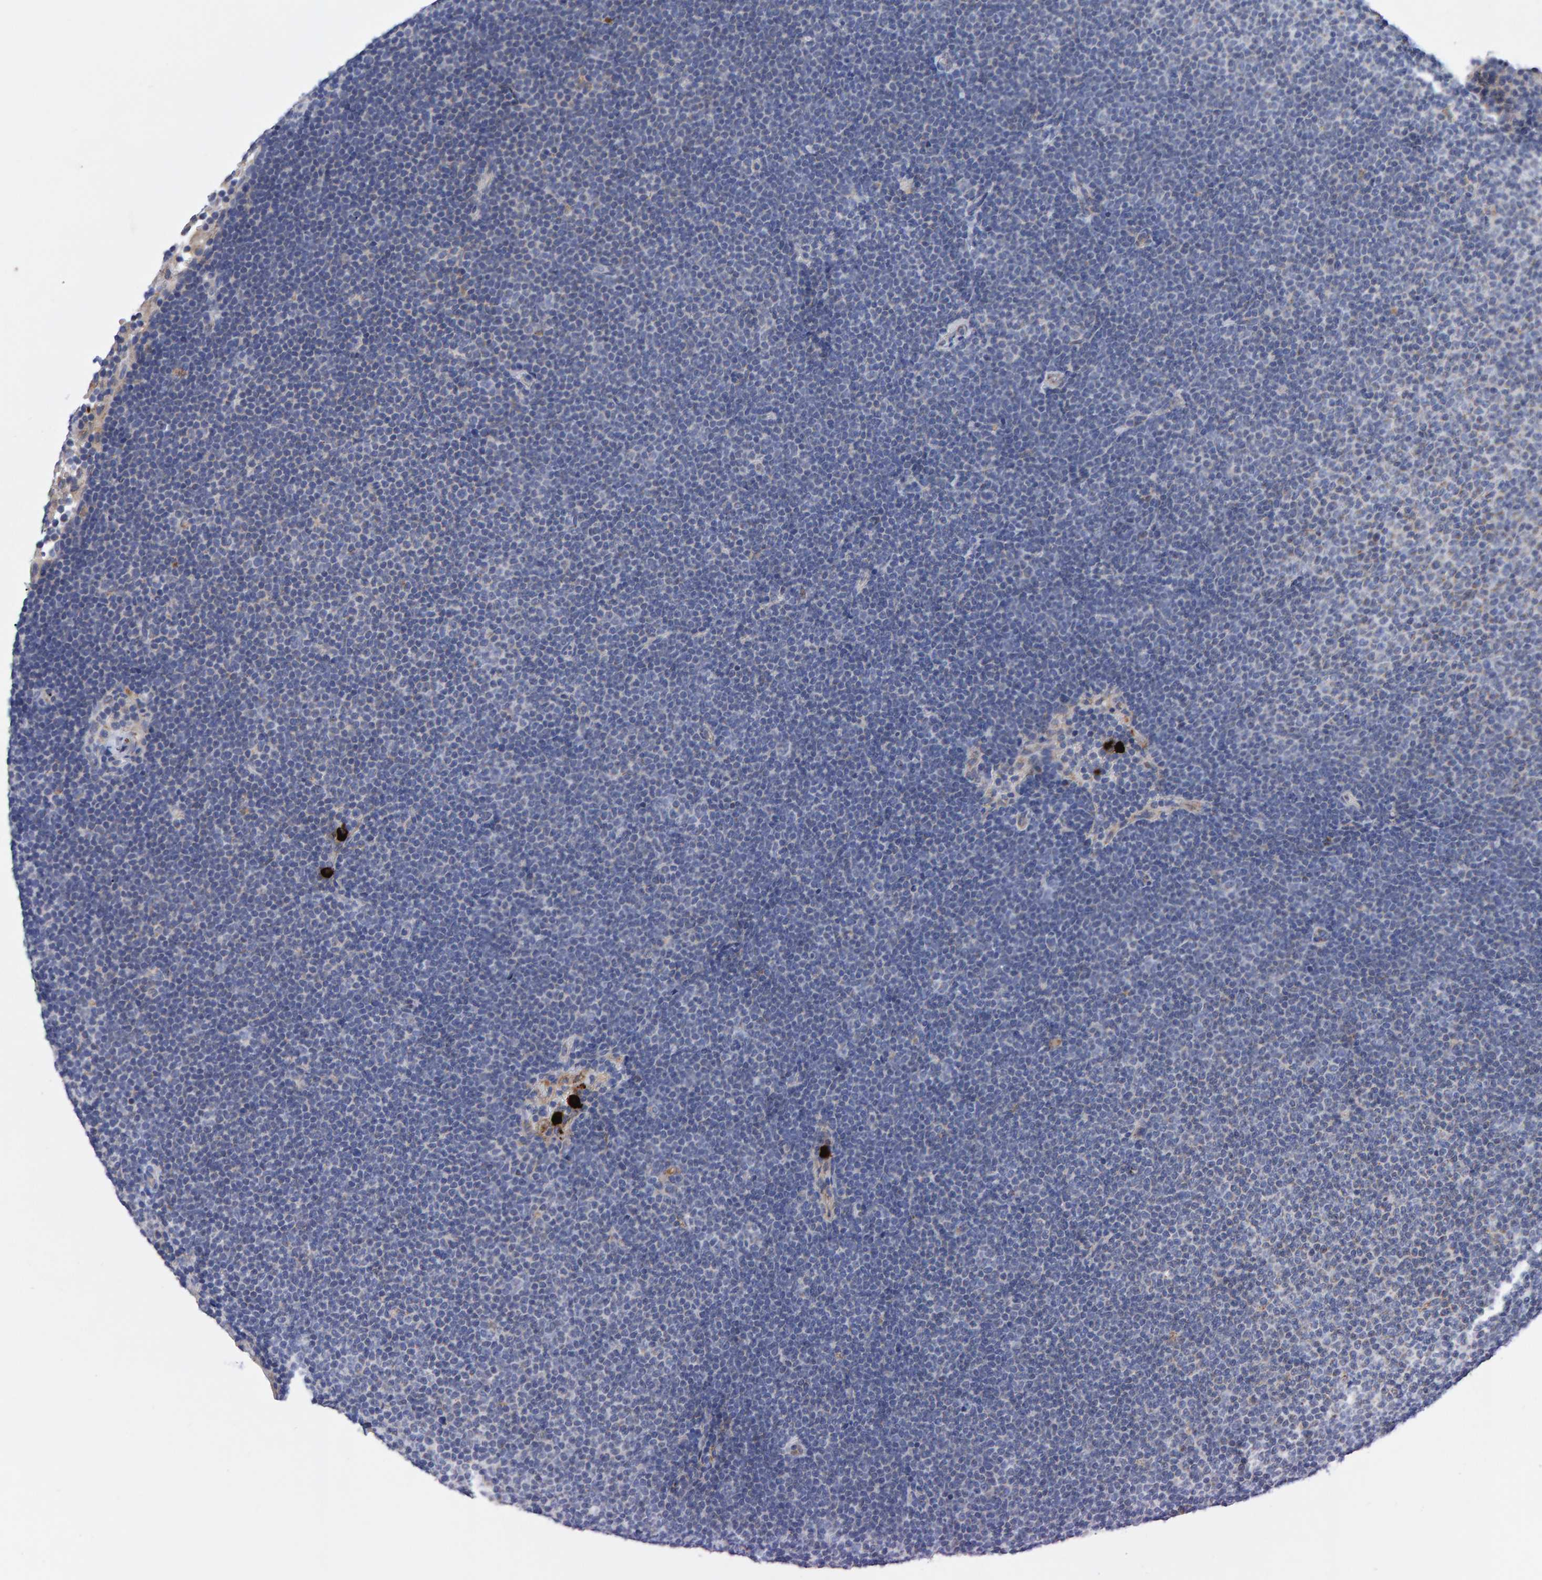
{"staining": {"intensity": "negative", "quantity": "none", "location": "none"}, "tissue": "lymphoma", "cell_type": "Tumor cells", "image_type": "cancer", "snomed": [{"axis": "morphology", "description": "Malignant lymphoma, non-Hodgkin's type, Low grade"}, {"axis": "topography", "description": "Lymph node"}], "caption": "This is an IHC micrograph of human lymphoma. There is no expression in tumor cells.", "gene": "EFR3A", "patient": {"sex": "female", "age": 53}}